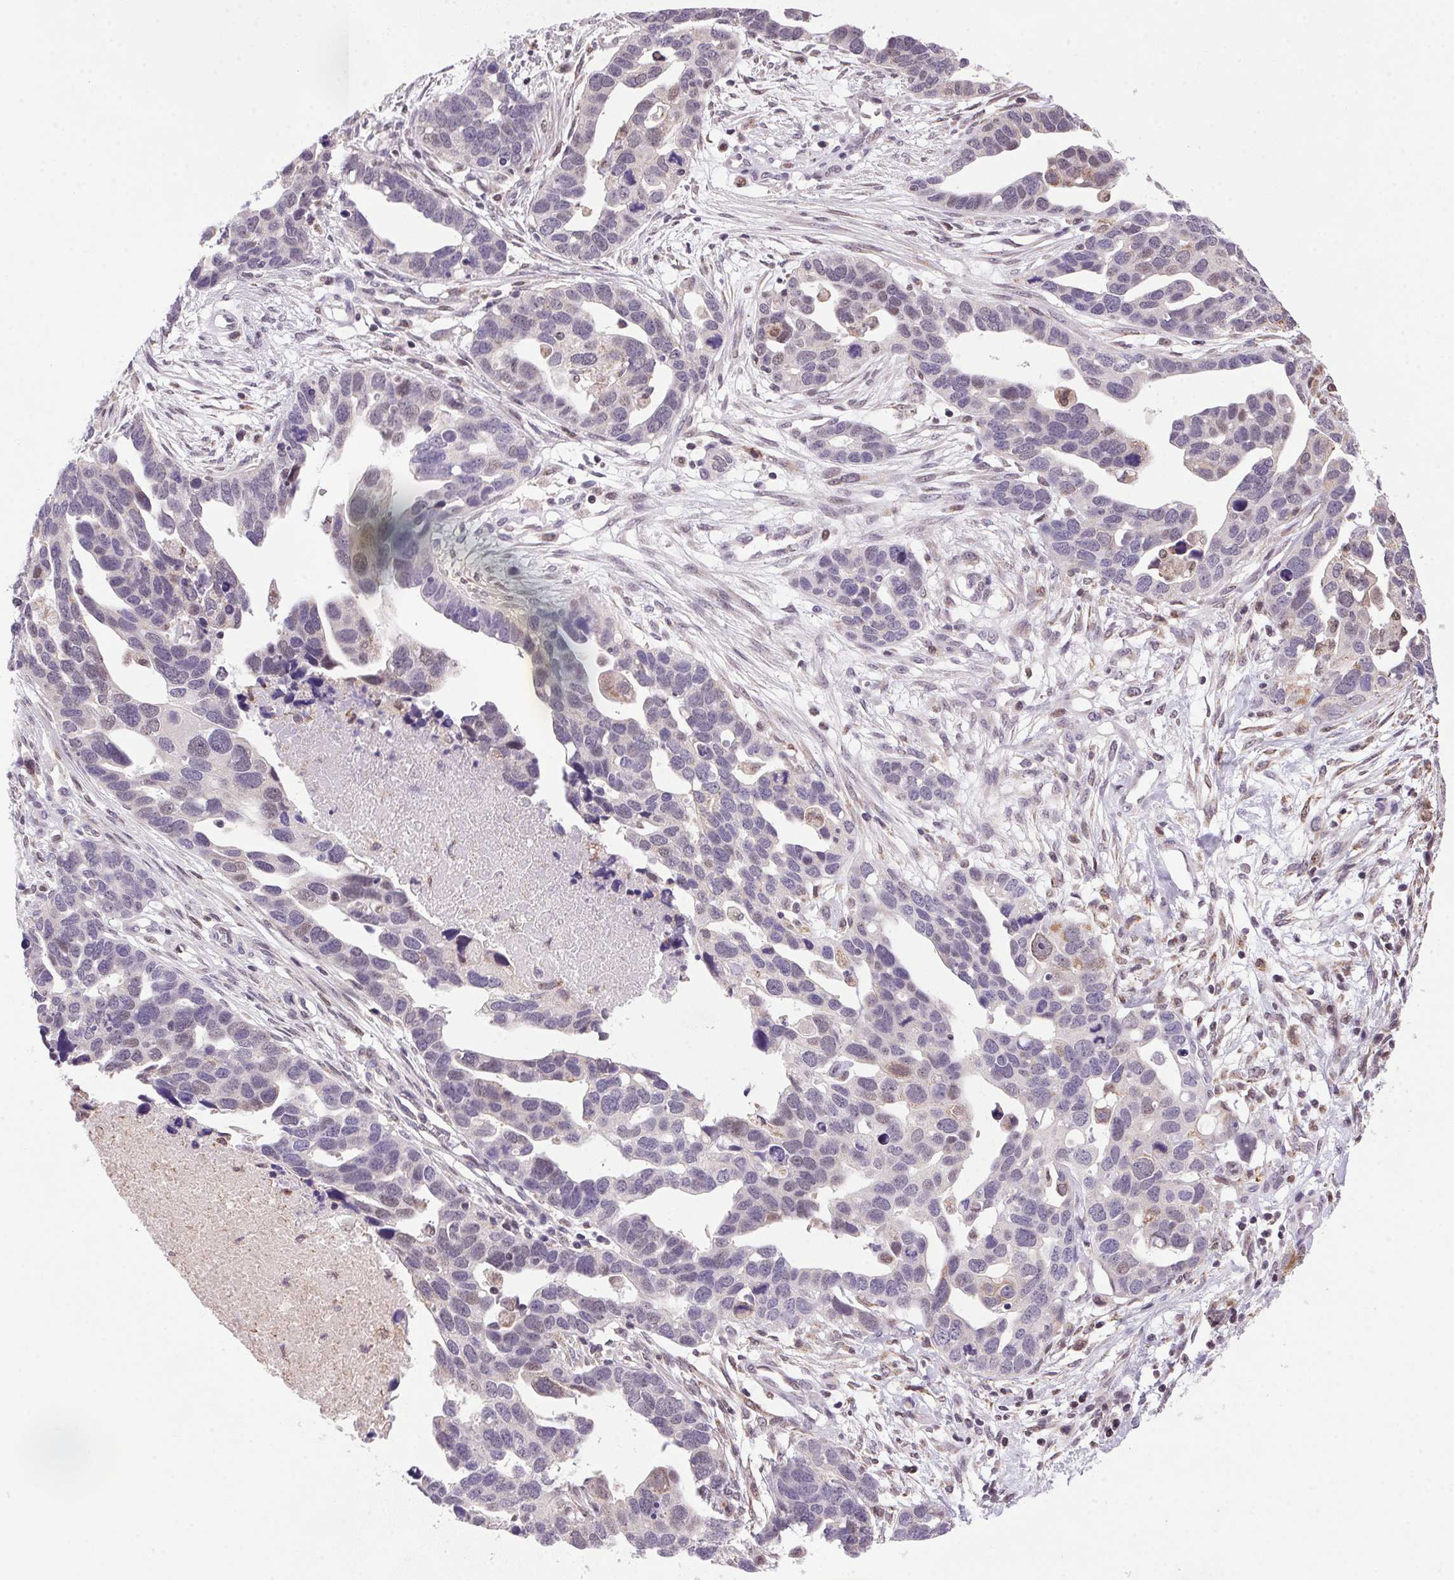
{"staining": {"intensity": "negative", "quantity": "none", "location": "none"}, "tissue": "ovarian cancer", "cell_type": "Tumor cells", "image_type": "cancer", "snomed": [{"axis": "morphology", "description": "Cystadenocarcinoma, serous, NOS"}, {"axis": "topography", "description": "Ovary"}], "caption": "The micrograph reveals no staining of tumor cells in serous cystadenocarcinoma (ovarian).", "gene": "AKR1E2", "patient": {"sex": "female", "age": 54}}